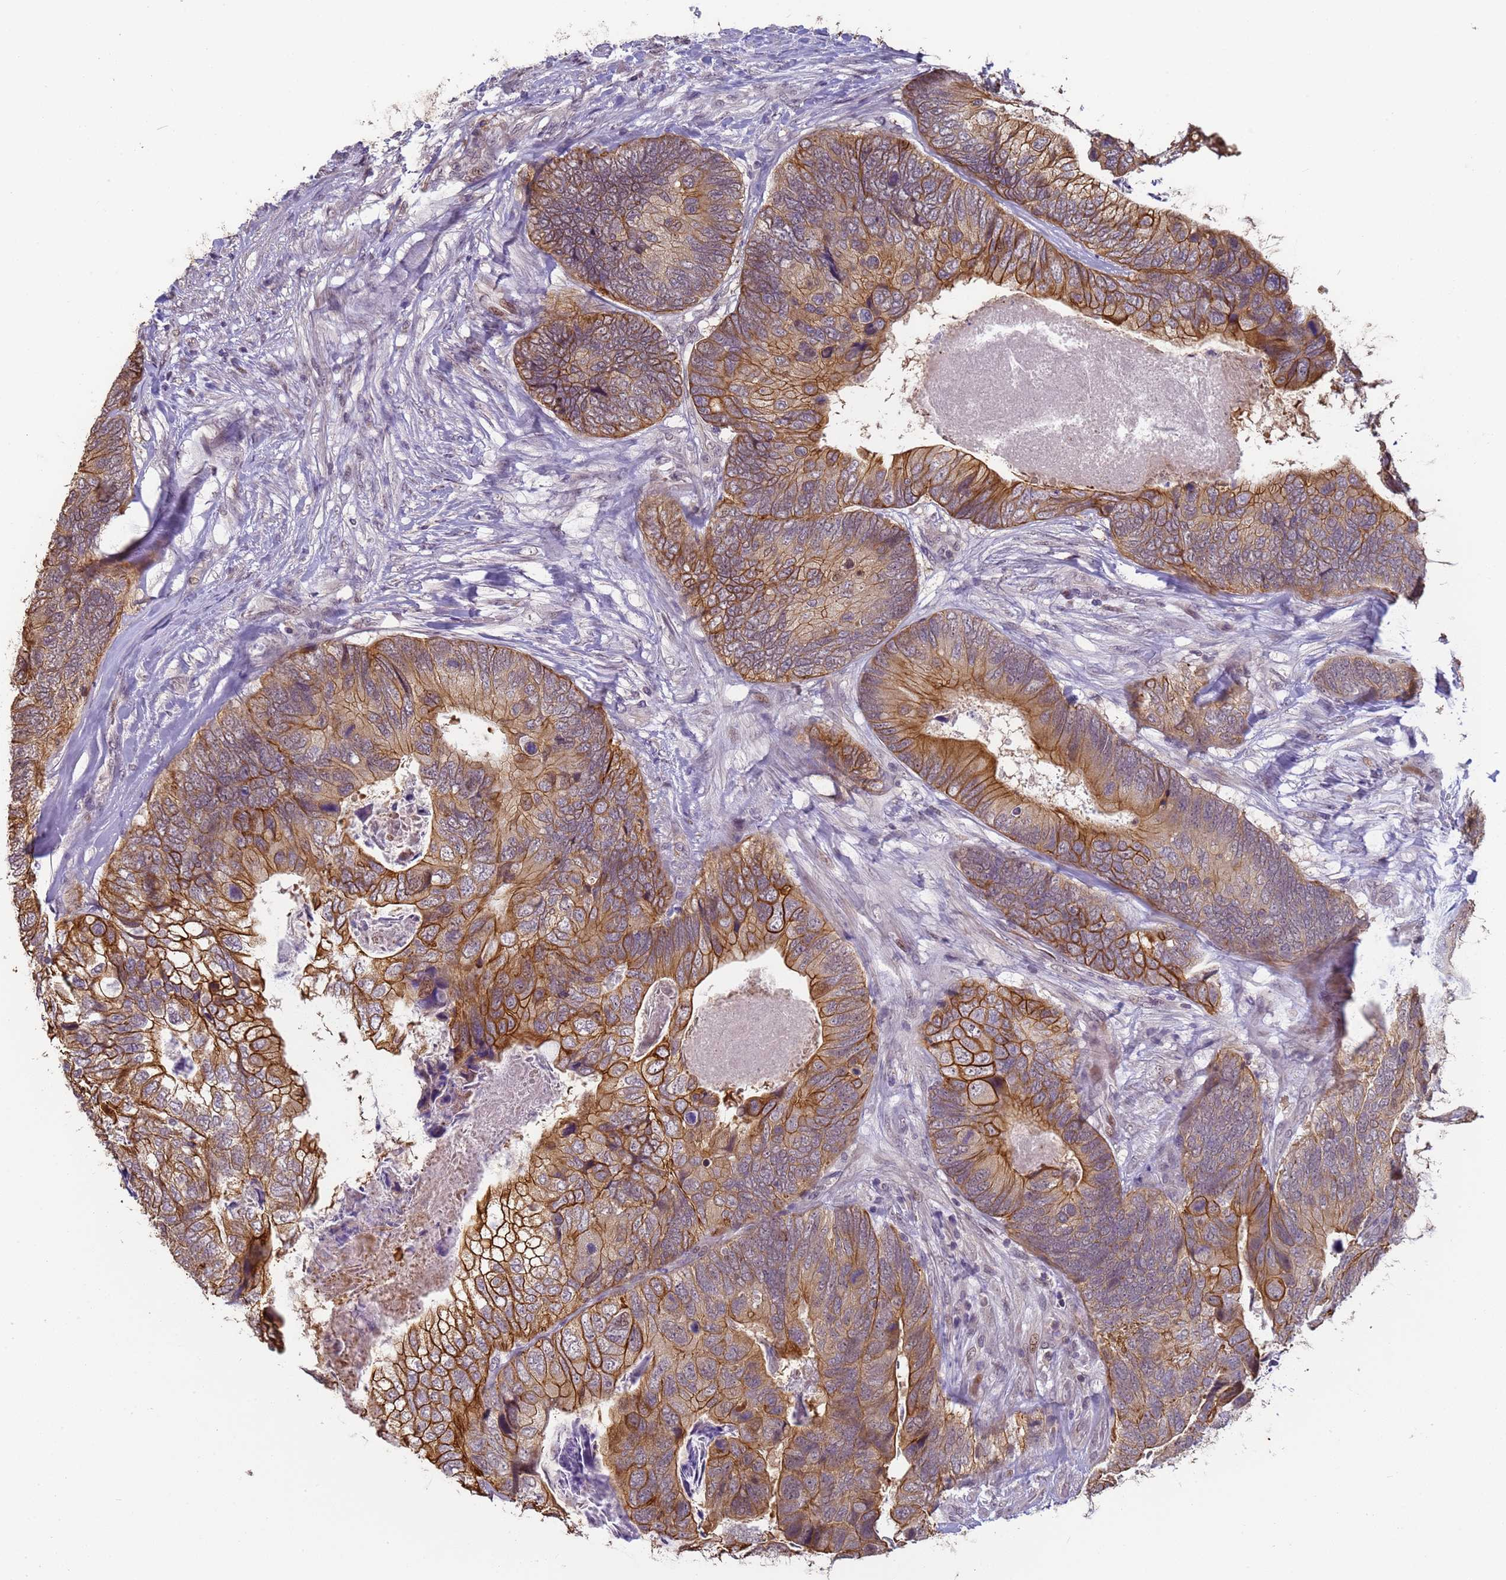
{"staining": {"intensity": "moderate", "quantity": ">75%", "location": "cytoplasmic/membranous"}, "tissue": "colorectal cancer", "cell_type": "Tumor cells", "image_type": "cancer", "snomed": [{"axis": "morphology", "description": "Adenocarcinoma, NOS"}, {"axis": "topography", "description": "Colon"}], "caption": "Protein expression analysis of colorectal cancer (adenocarcinoma) demonstrates moderate cytoplasmic/membranous expression in approximately >75% of tumor cells.", "gene": "VWA3A", "patient": {"sex": "female", "age": 67}}